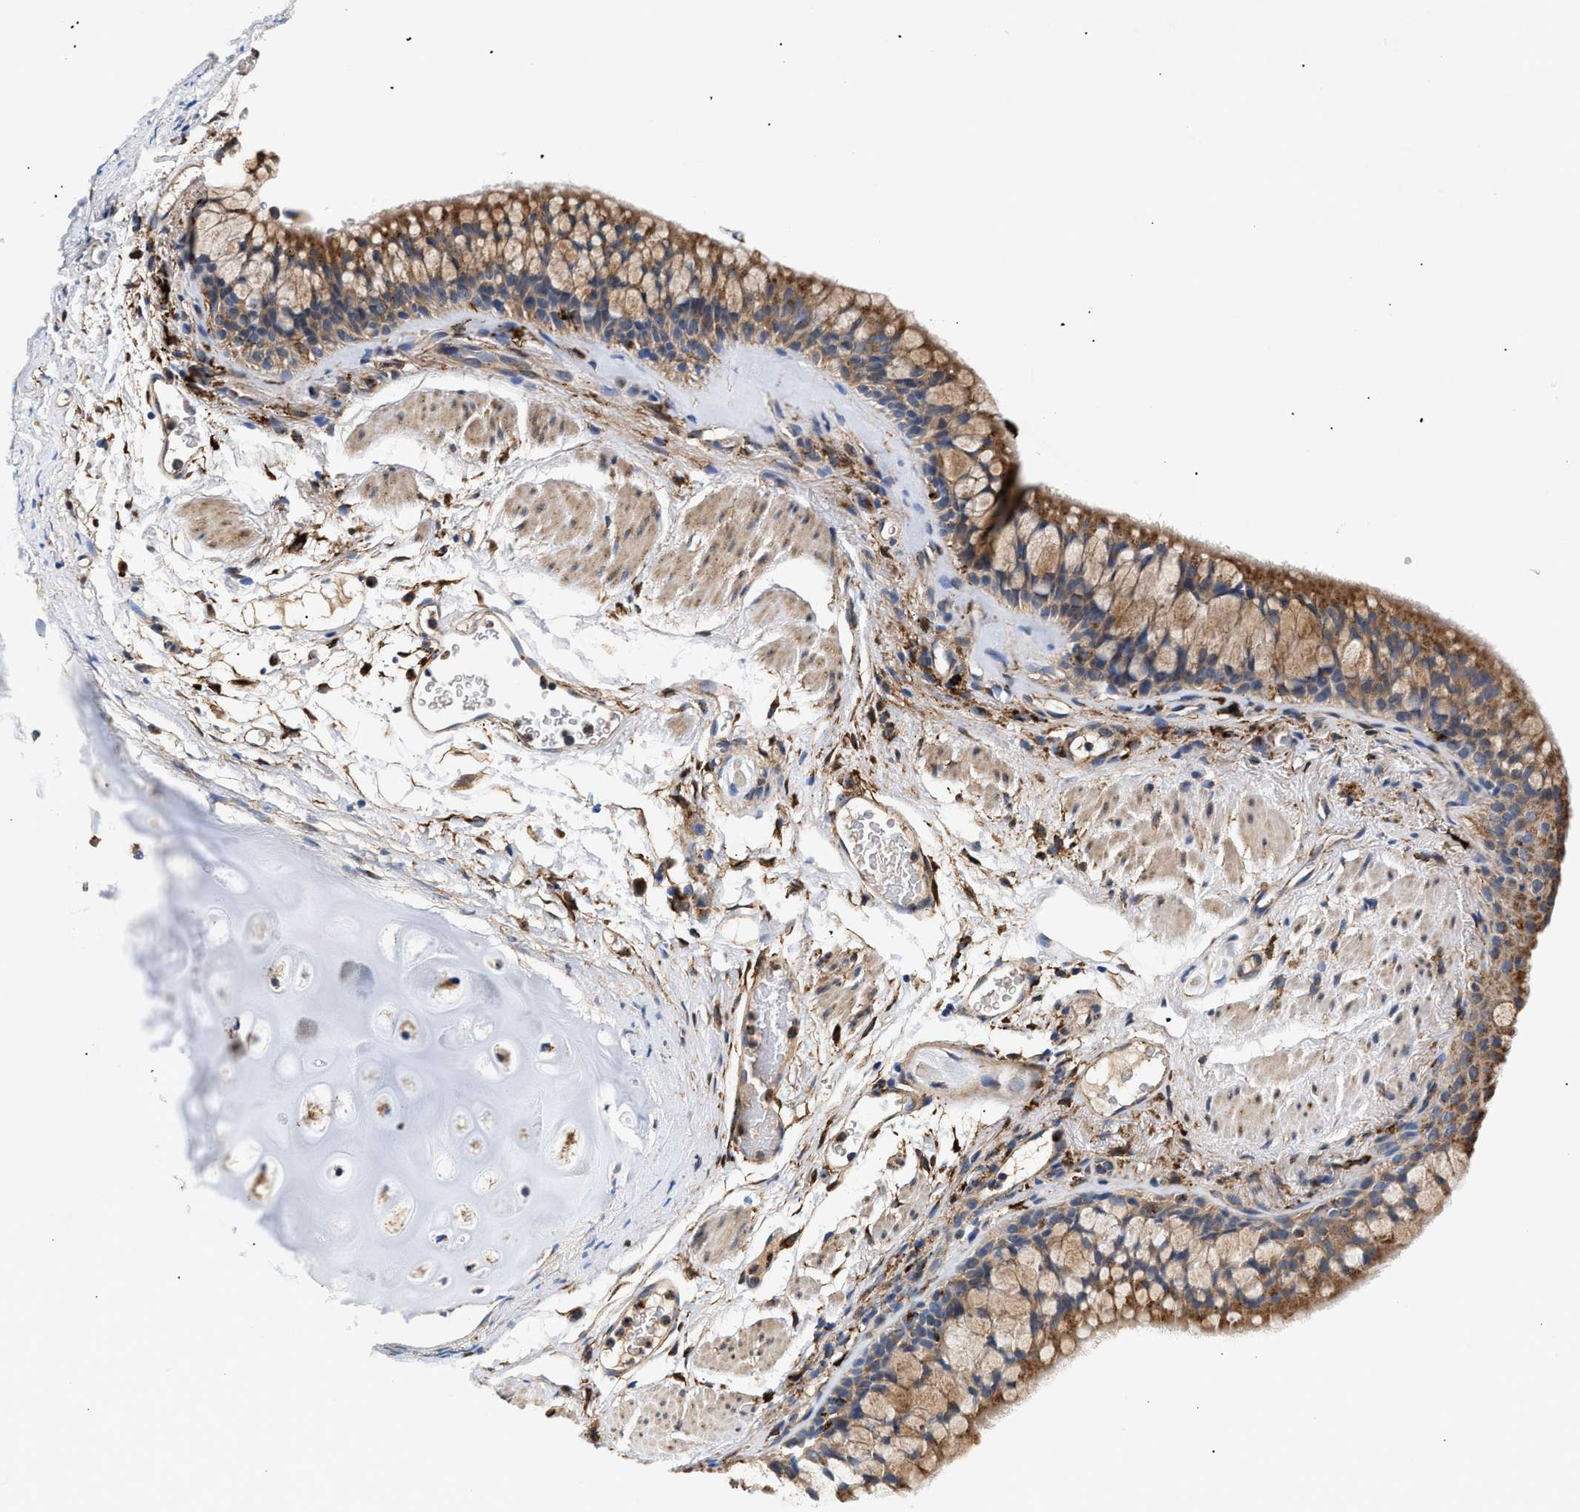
{"staining": {"intensity": "moderate", "quantity": ">75%", "location": "cytoplasmic/membranous"}, "tissue": "bronchus", "cell_type": "Respiratory epithelial cells", "image_type": "normal", "snomed": [{"axis": "morphology", "description": "Normal tissue, NOS"}, {"axis": "topography", "description": "Cartilage tissue"}, {"axis": "topography", "description": "Bronchus"}], "caption": "About >75% of respiratory epithelial cells in normal human bronchus show moderate cytoplasmic/membranous protein positivity as visualized by brown immunohistochemical staining.", "gene": "CCDC146", "patient": {"sex": "female", "age": 53}}